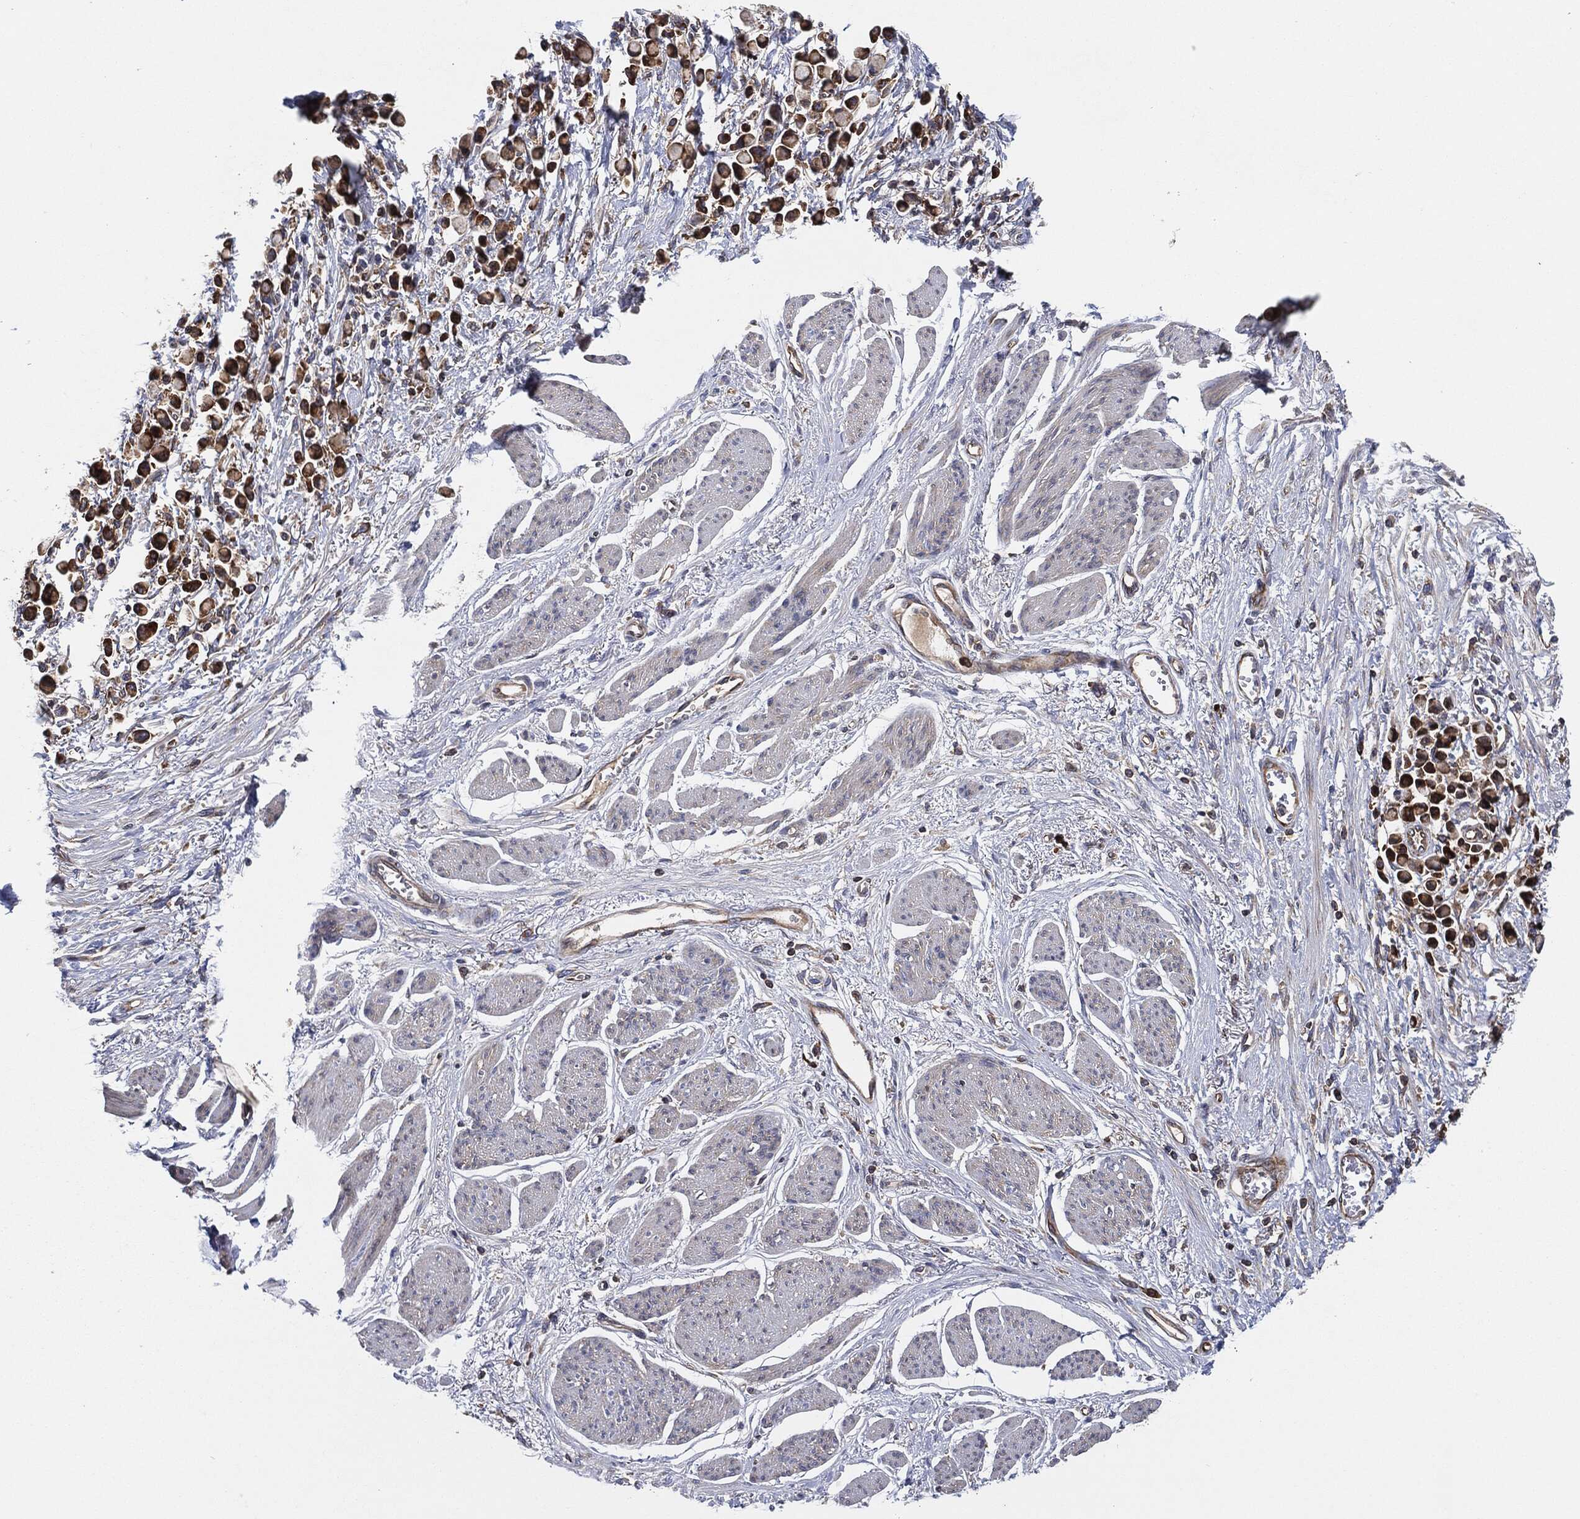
{"staining": {"intensity": "moderate", "quantity": ">75%", "location": "cytoplasmic/membranous"}, "tissue": "stomach cancer", "cell_type": "Tumor cells", "image_type": "cancer", "snomed": [{"axis": "morphology", "description": "Adenocarcinoma, NOS"}, {"axis": "topography", "description": "Stomach"}], "caption": "Protein expression by IHC reveals moderate cytoplasmic/membranous expression in approximately >75% of tumor cells in stomach cancer. The staining is performed using DAB brown chromogen to label protein expression. The nuclei are counter-stained blue using hematoxylin.", "gene": "EIF2S2", "patient": {"sex": "female", "age": 81}}